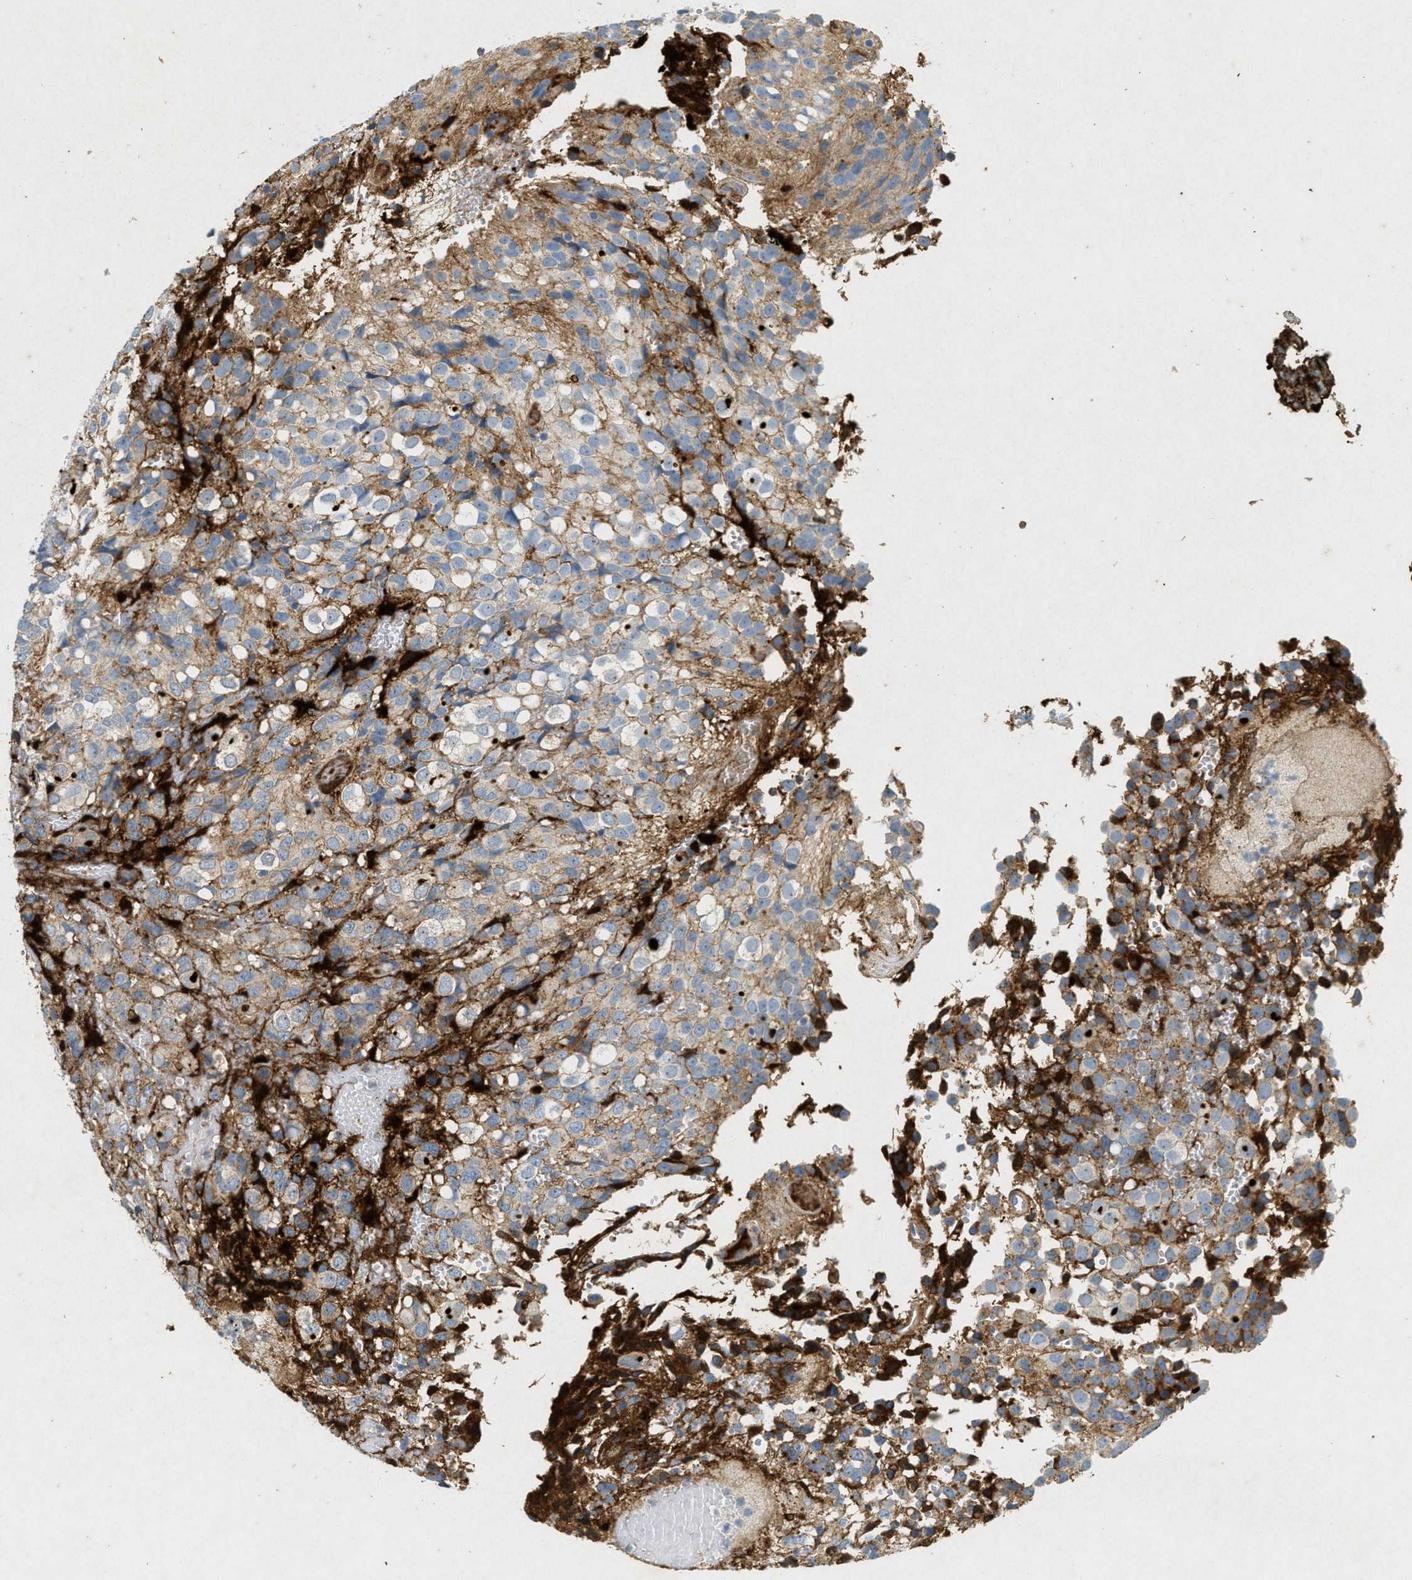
{"staining": {"intensity": "weak", "quantity": "<25%", "location": "cytoplasmic/membranous"}, "tissue": "glioma", "cell_type": "Tumor cells", "image_type": "cancer", "snomed": [{"axis": "morphology", "description": "Glioma, malignant, High grade"}, {"axis": "topography", "description": "Brain"}], "caption": "Histopathology image shows no protein staining in tumor cells of glioma tissue.", "gene": "F2", "patient": {"sex": "male", "age": 32}}